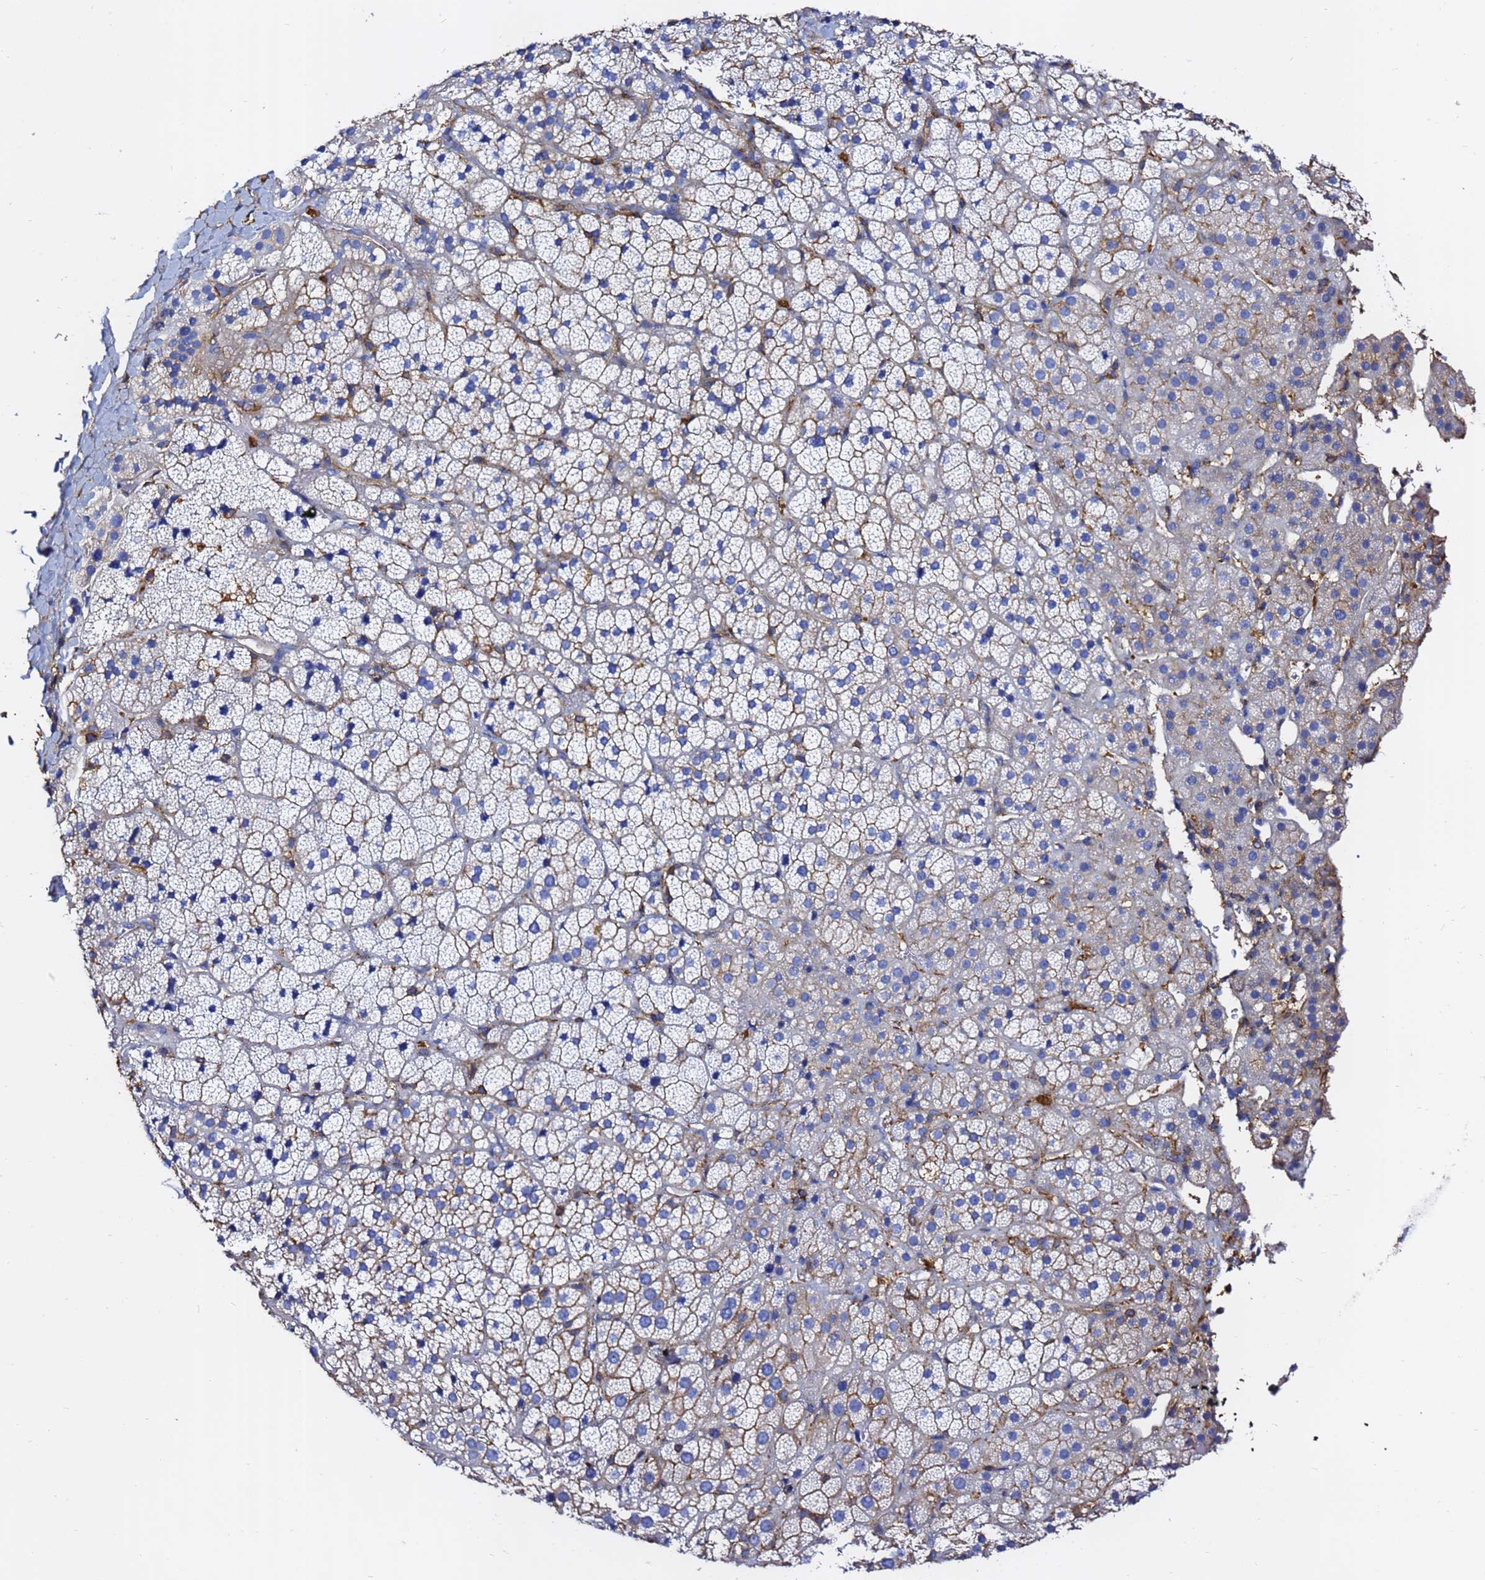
{"staining": {"intensity": "negative", "quantity": "none", "location": "none"}, "tissue": "adrenal gland", "cell_type": "Glandular cells", "image_type": "normal", "snomed": [{"axis": "morphology", "description": "Normal tissue, NOS"}, {"axis": "topography", "description": "Adrenal gland"}], "caption": "Immunohistochemistry (IHC) photomicrograph of benign adrenal gland: adrenal gland stained with DAB reveals no significant protein expression in glandular cells. Brightfield microscopy of immunohistochemistry stained with DAB (brown) and hematoxylin (blue), captured at high magnification.", "gene": "ACTA1", "patient": {"sex": "female", "age": 70}}